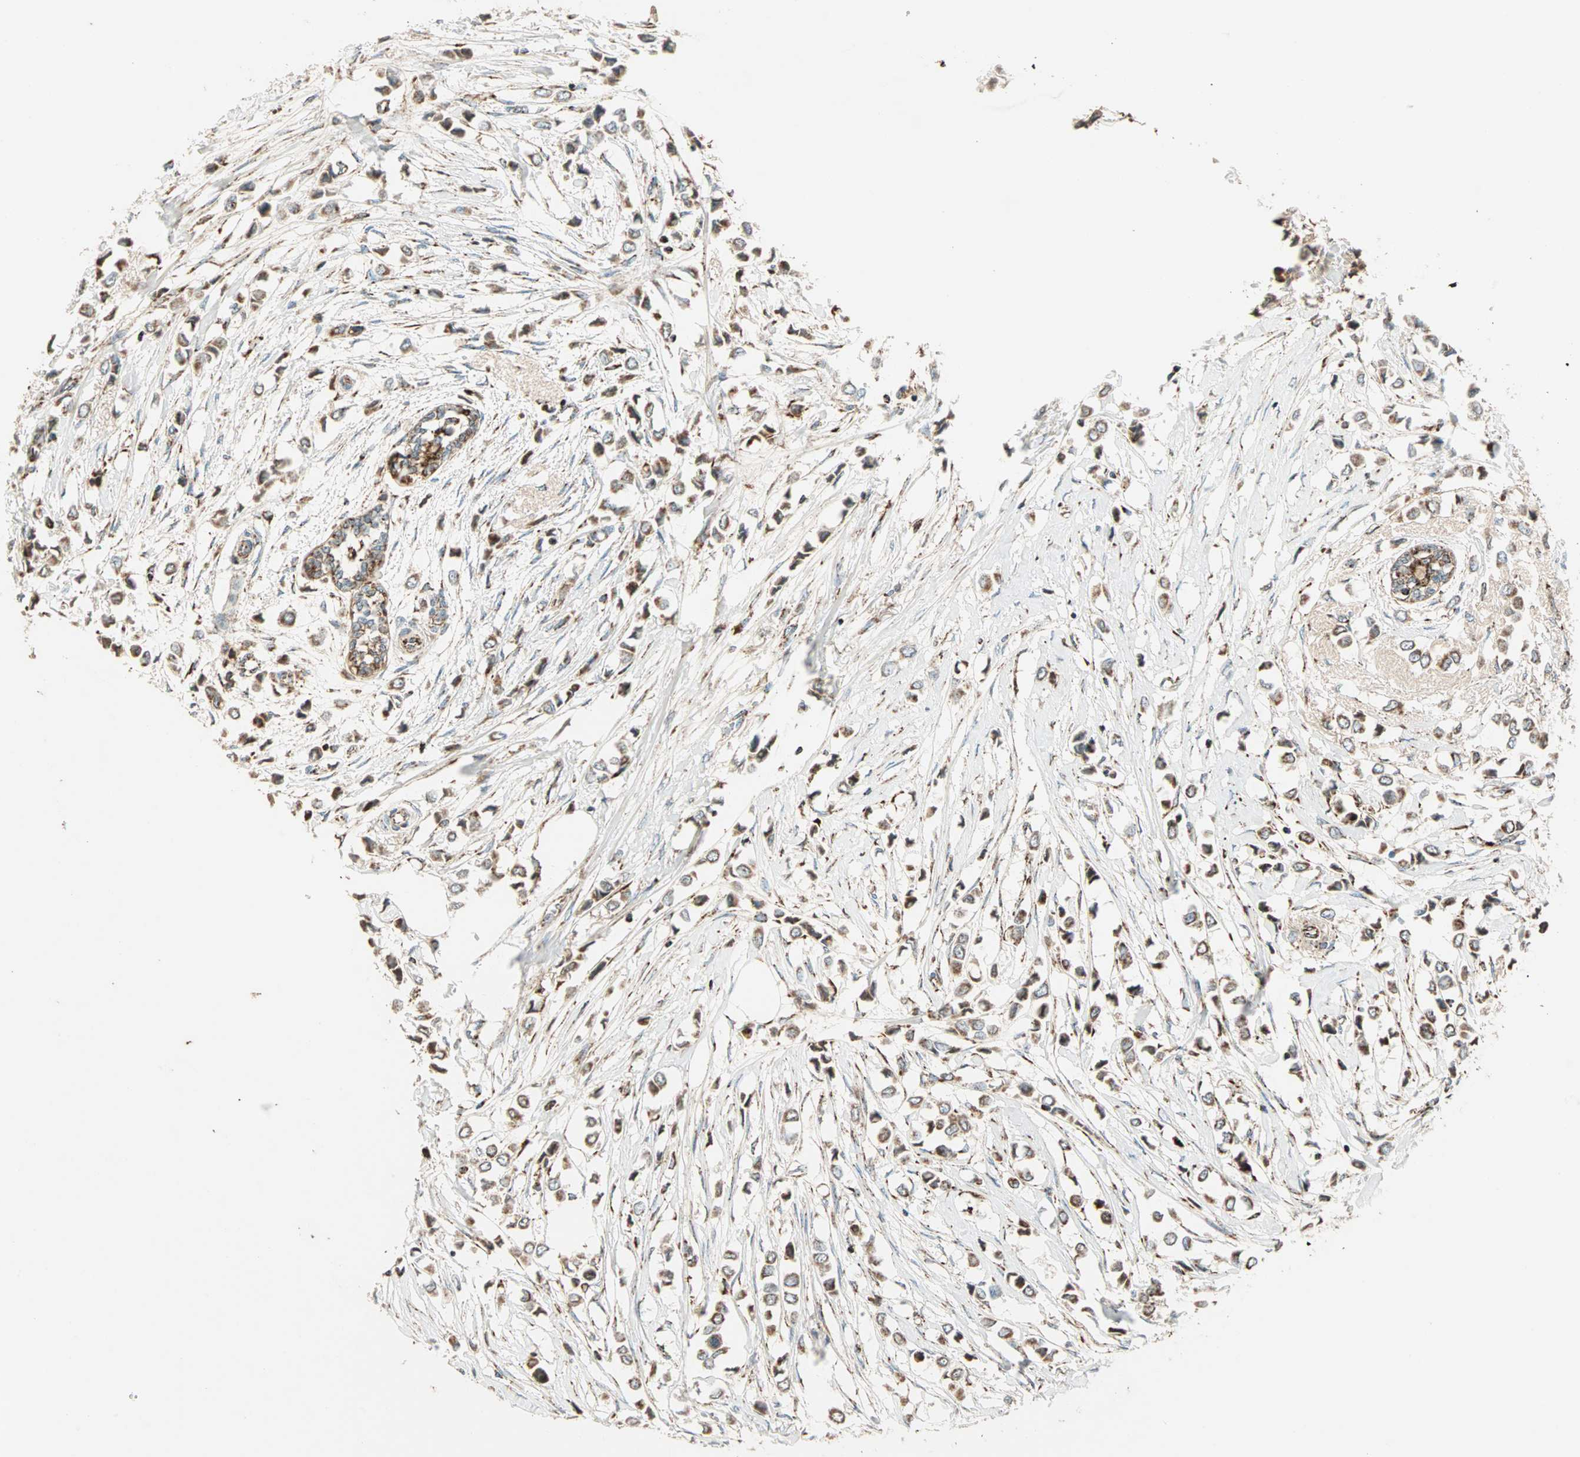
{"staining": {"intensity": "weak", "quantity": ">75%", "location": "cytoplasmic/membranous"}, "tissue": "breast cancer", "cell_type": "Tumor cells", "image_type": "cancer", "snomed": [{"axis": "morphology", "description": "Lobular carcinoma"}, {"axis": "topography", "description": "Breast"}], "caption": "This photomicrograph displays immunohistochemistry (IHC) staining of lobular carcinoma (breast), with low weak cytoplasmic/membranous staining in approximately >75% of tumor cells.", "gene": "SPRY4", "patient": {"sex": "female", "age": 51}}